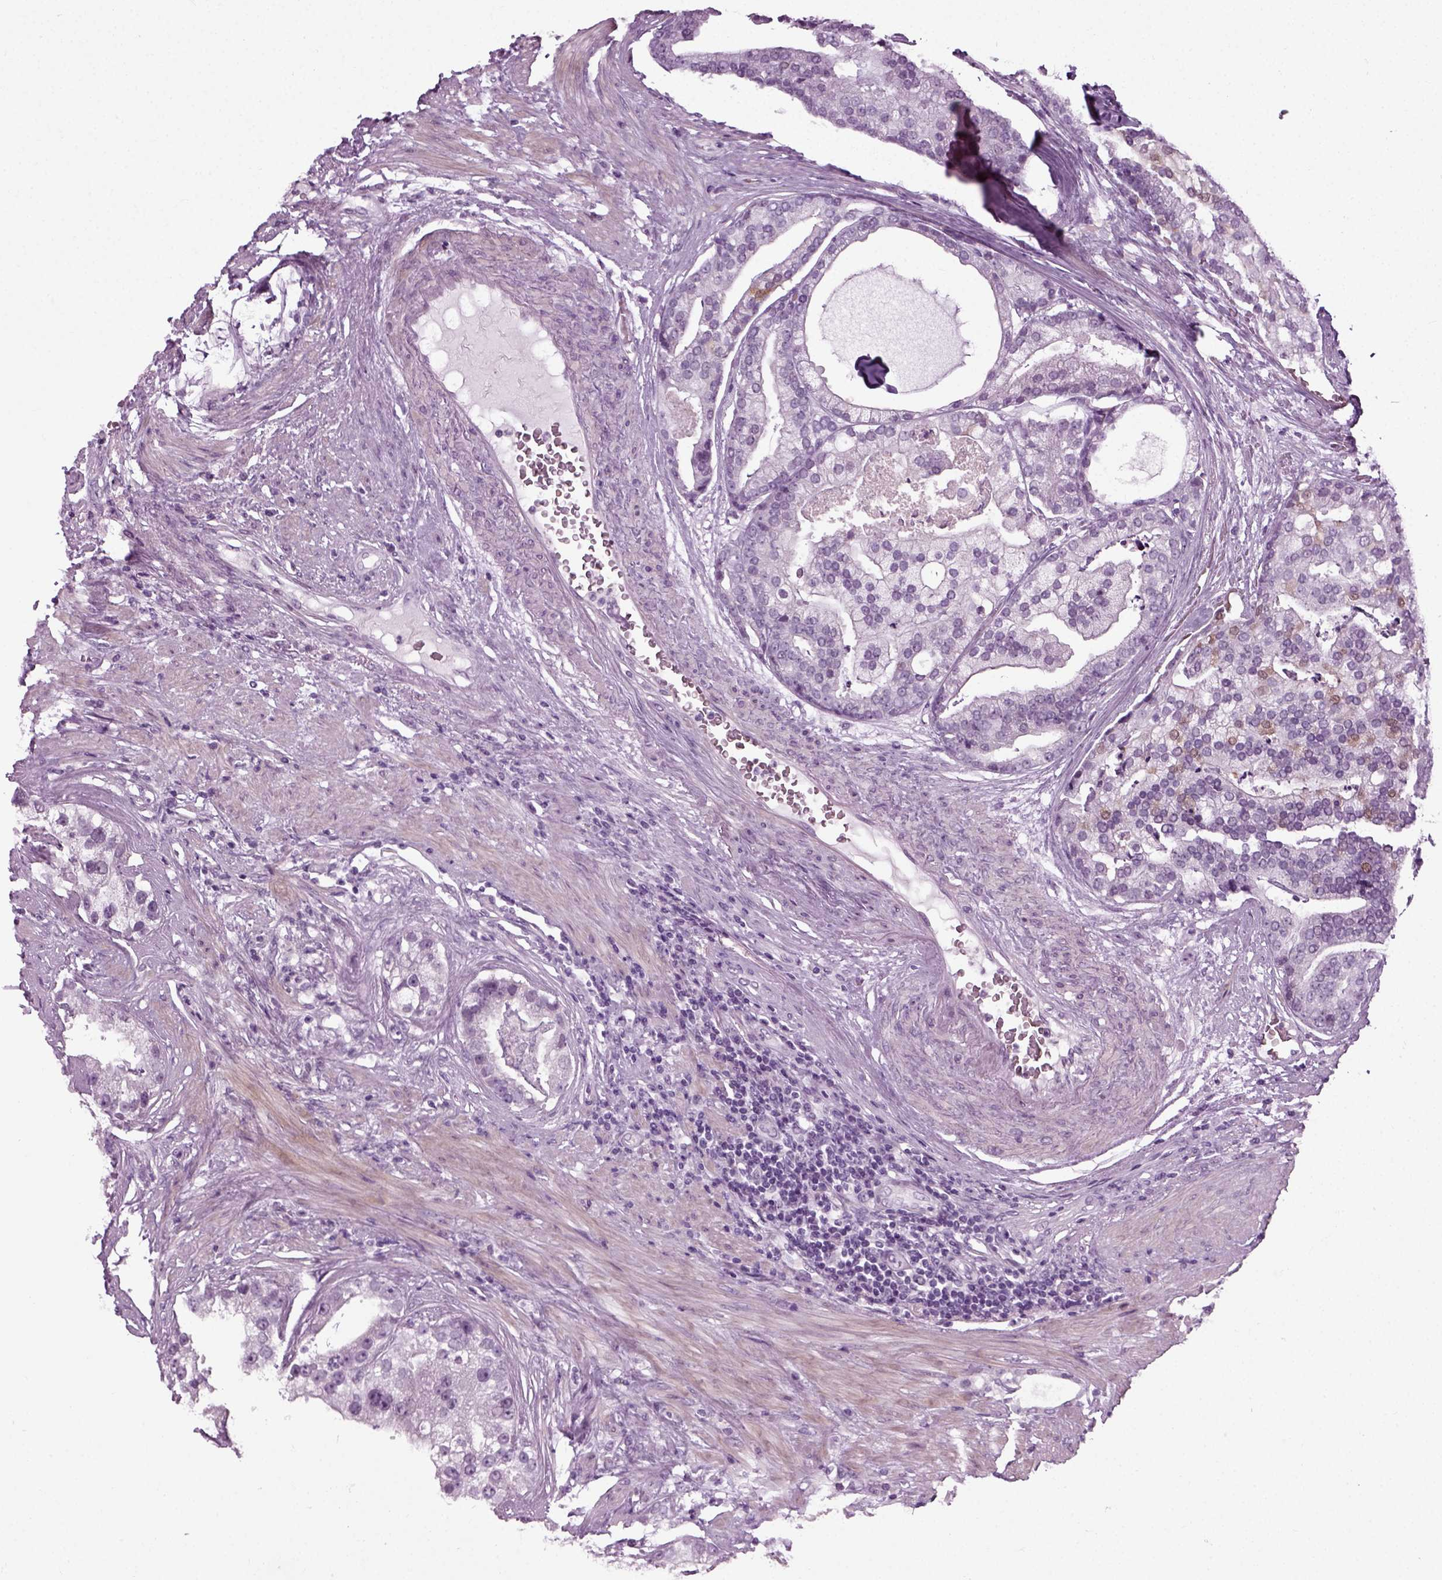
{"staining": {"intensity": "negative", "quantity": "none", "location": "none"}, "tissue": "prostate cancer", "cell_type": "Tumor cells", "image_type": "cancer", "snomed": [{"axis": "morphology", "description": "Adenocarcinoma, NOS"}, {"axis": "topography", "description": "Prostate and seminal vesicle, NOS"}, {"axis": "topography", "description": "Prostate"}], "caption": "DAB (3,3'-diaminobenzidine) immunohistochemical staining of prostate adenocarcinoma exhibits no significant expression in tumor cells. Nuclei are stained in blue.", "gene": "ZC2HC1C", "patient": {"sex": "male", "age": 44}}